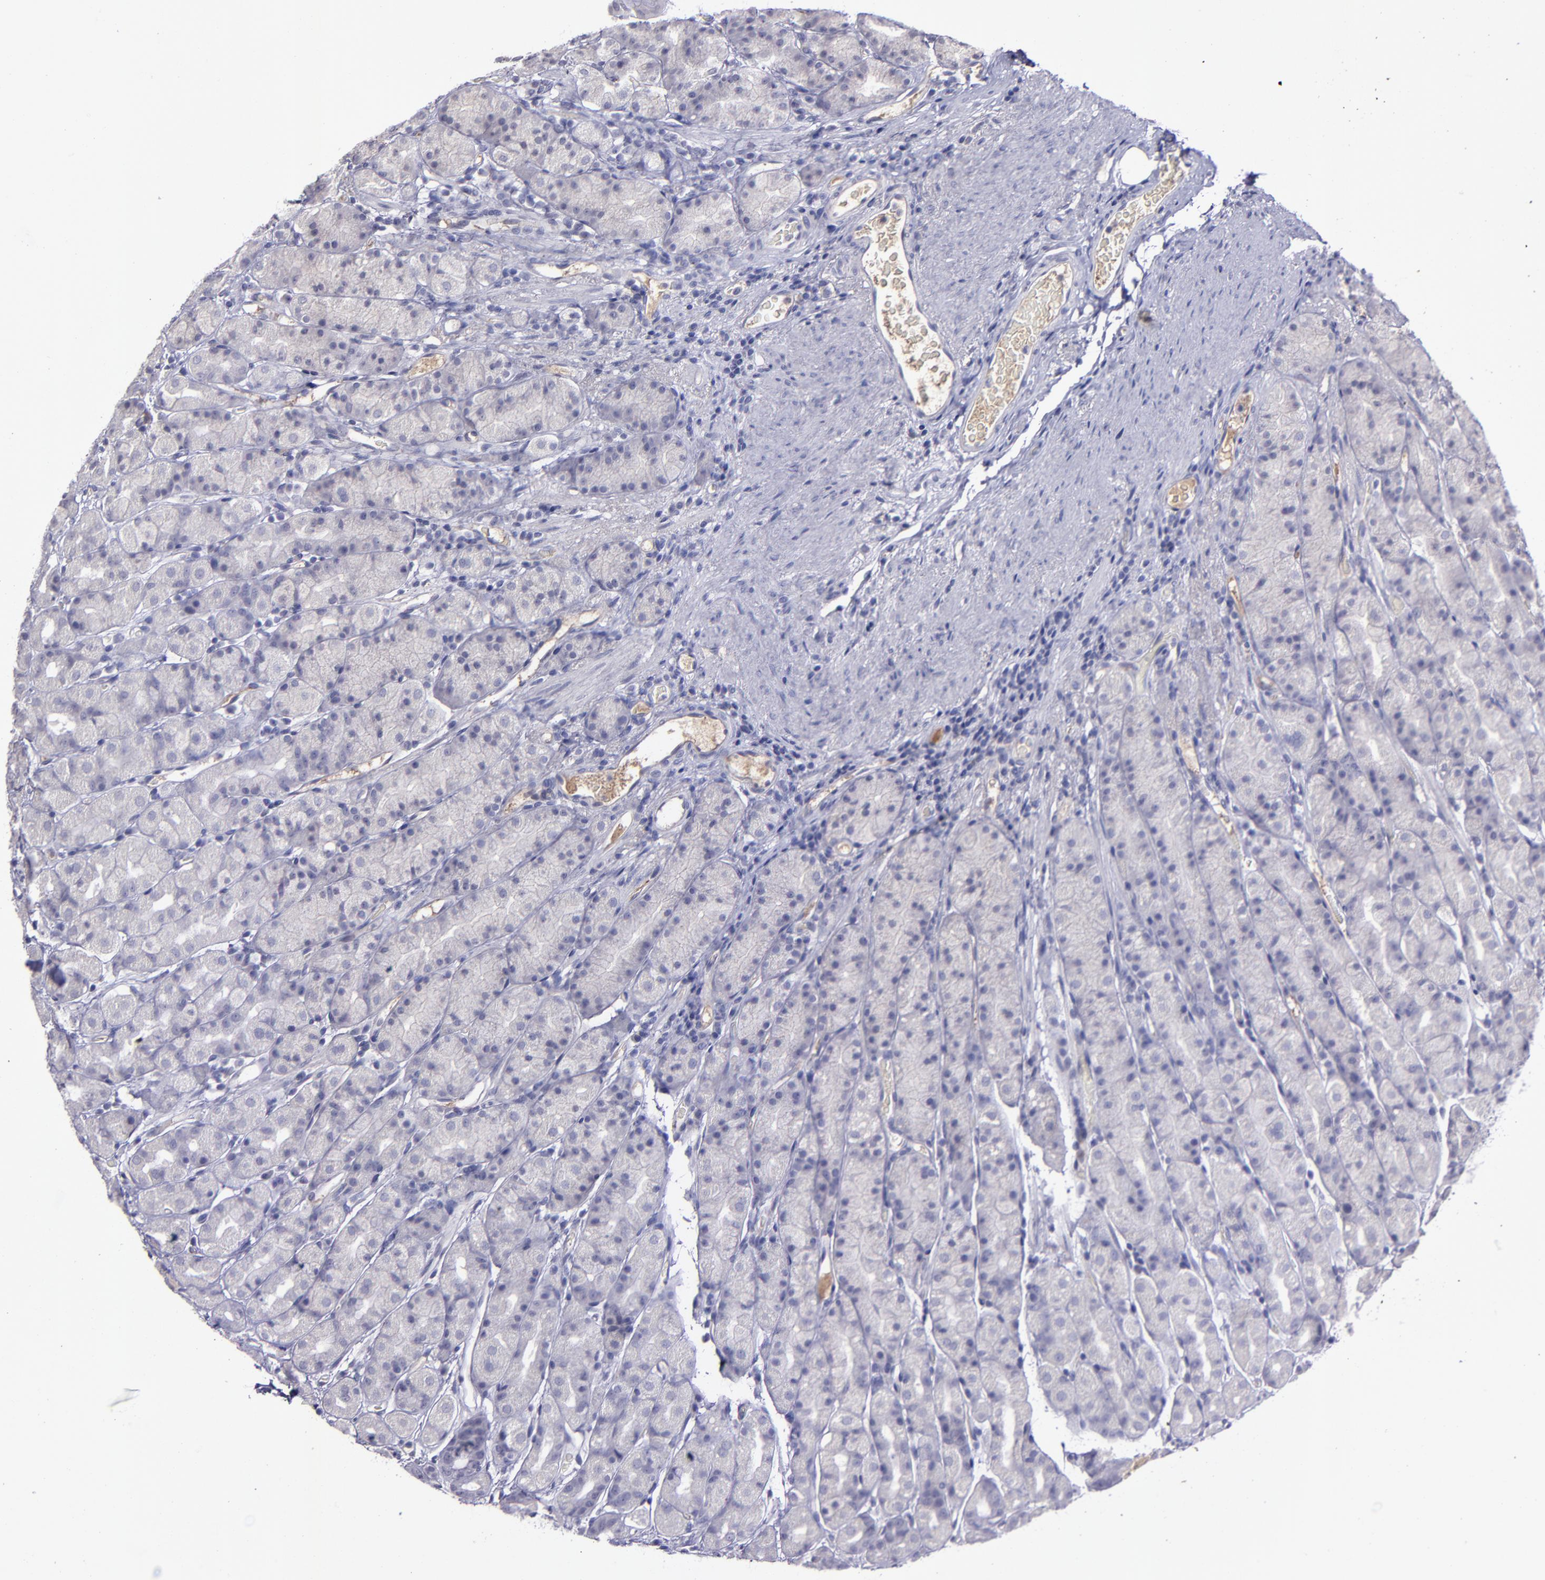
{"staining": {"intensity": "negative", "quantity": "none", "location": "none"}, "tissue": "stomach", "cell_type": "Glandular cells", "image_type": "normal", "snomed": [{"axis": "morphology", "description": "Normal tissue, NOS"}, {"axis": "topography", "description": "Stomach, upper"}], "caption": "Glandular cells are negative for brown protein staining in normal stomach. The staining is performed using DAB (3,3'-diaminobenzidine) brown chromogen with nuclei counter-stained in using hematoxylin.", "gene": "MASP1", "patient": {"sex": "male", "age": 68}}